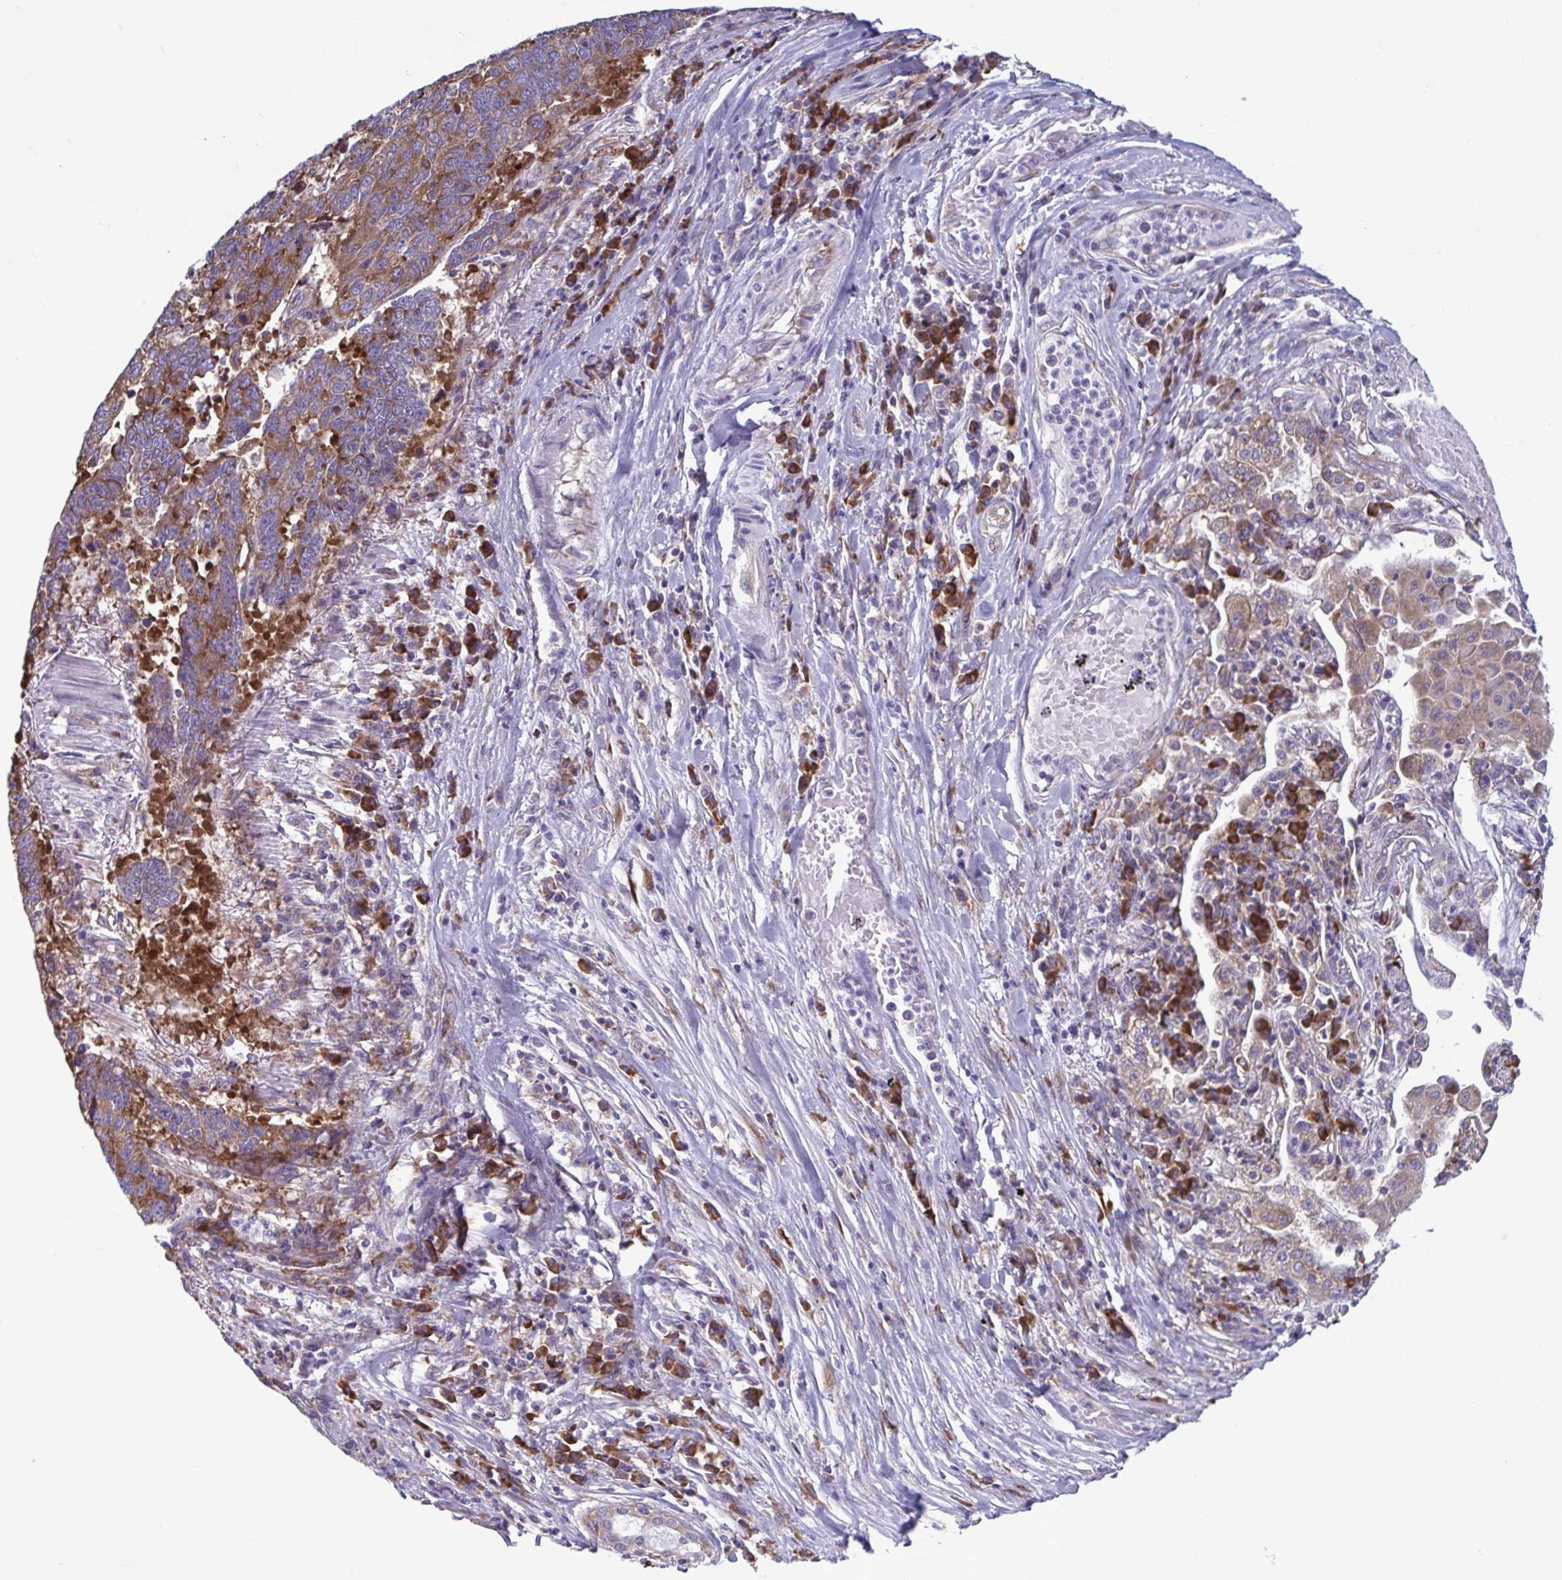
{"staining": {"intensity": "moderate", "quantity": ">75%", "location": "cytoplasmic/membranous"}, "tissue": "lung cancer", "cell_type": "Tumor cells", "image_type": "cancer", "snomed": [{"axis": "morphology", "description": "Squamous cell carcinoma, NOS"}, {"axis": "topography", "description": "Lung"}], "caption": "Approximately >75% of tumor cells in human lung squamous cell carcinoma reveal moderate cytoplasmic/membranous protein staining as visualized by brown immunohistochemical staining.", "gene": "RPS16", "patient": {"sex": "male", "age": 73}}